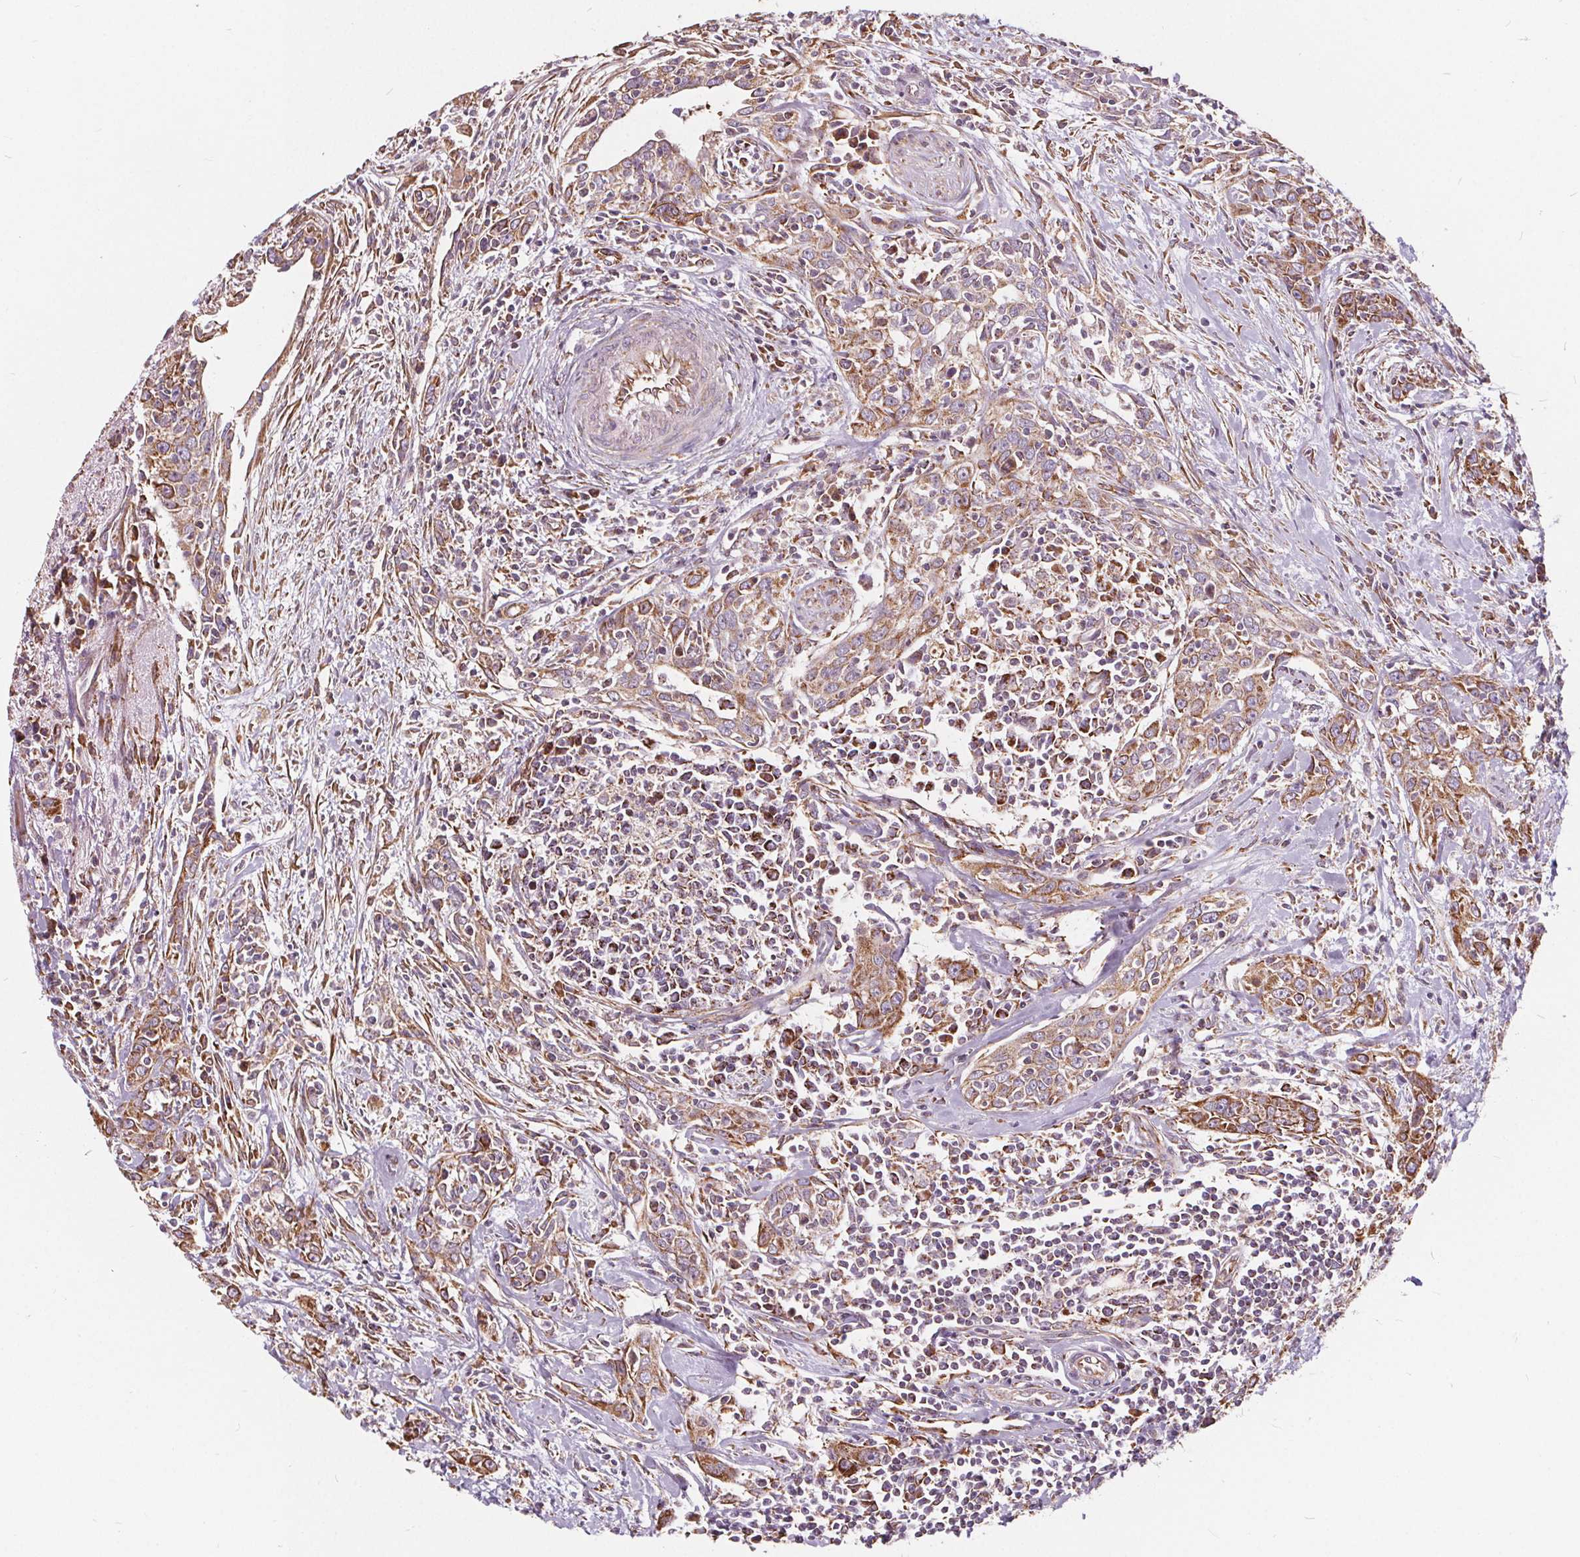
{"staining": {"intensity": "moderate", "quantity": ">75%", "location": "cytoplasmic/membranous"}, "tissue": "urothelial cancer", "cell_type": "Tumor cells", "image_type": "cancer", "snomed": [{"axis": "morphology", "description": "Urothelial carcinoma, High grade"}, {"axis": "topography", "description": "Urinary bladder"}], "caption": "Immunohistochemistry micrograph of neoplastic tissue: urothelial carcinoma (high-grade) stained using immunohistochemistry (IHC) demonstrates medium levels of moderate protein expression localized specifically in the cytoplasmic/membranous of tumor cells, appearing as a cytoplasmic/membranous brown color.", "gene": "PLSCR3", "patient": {"sex": "male", "age": 83}}